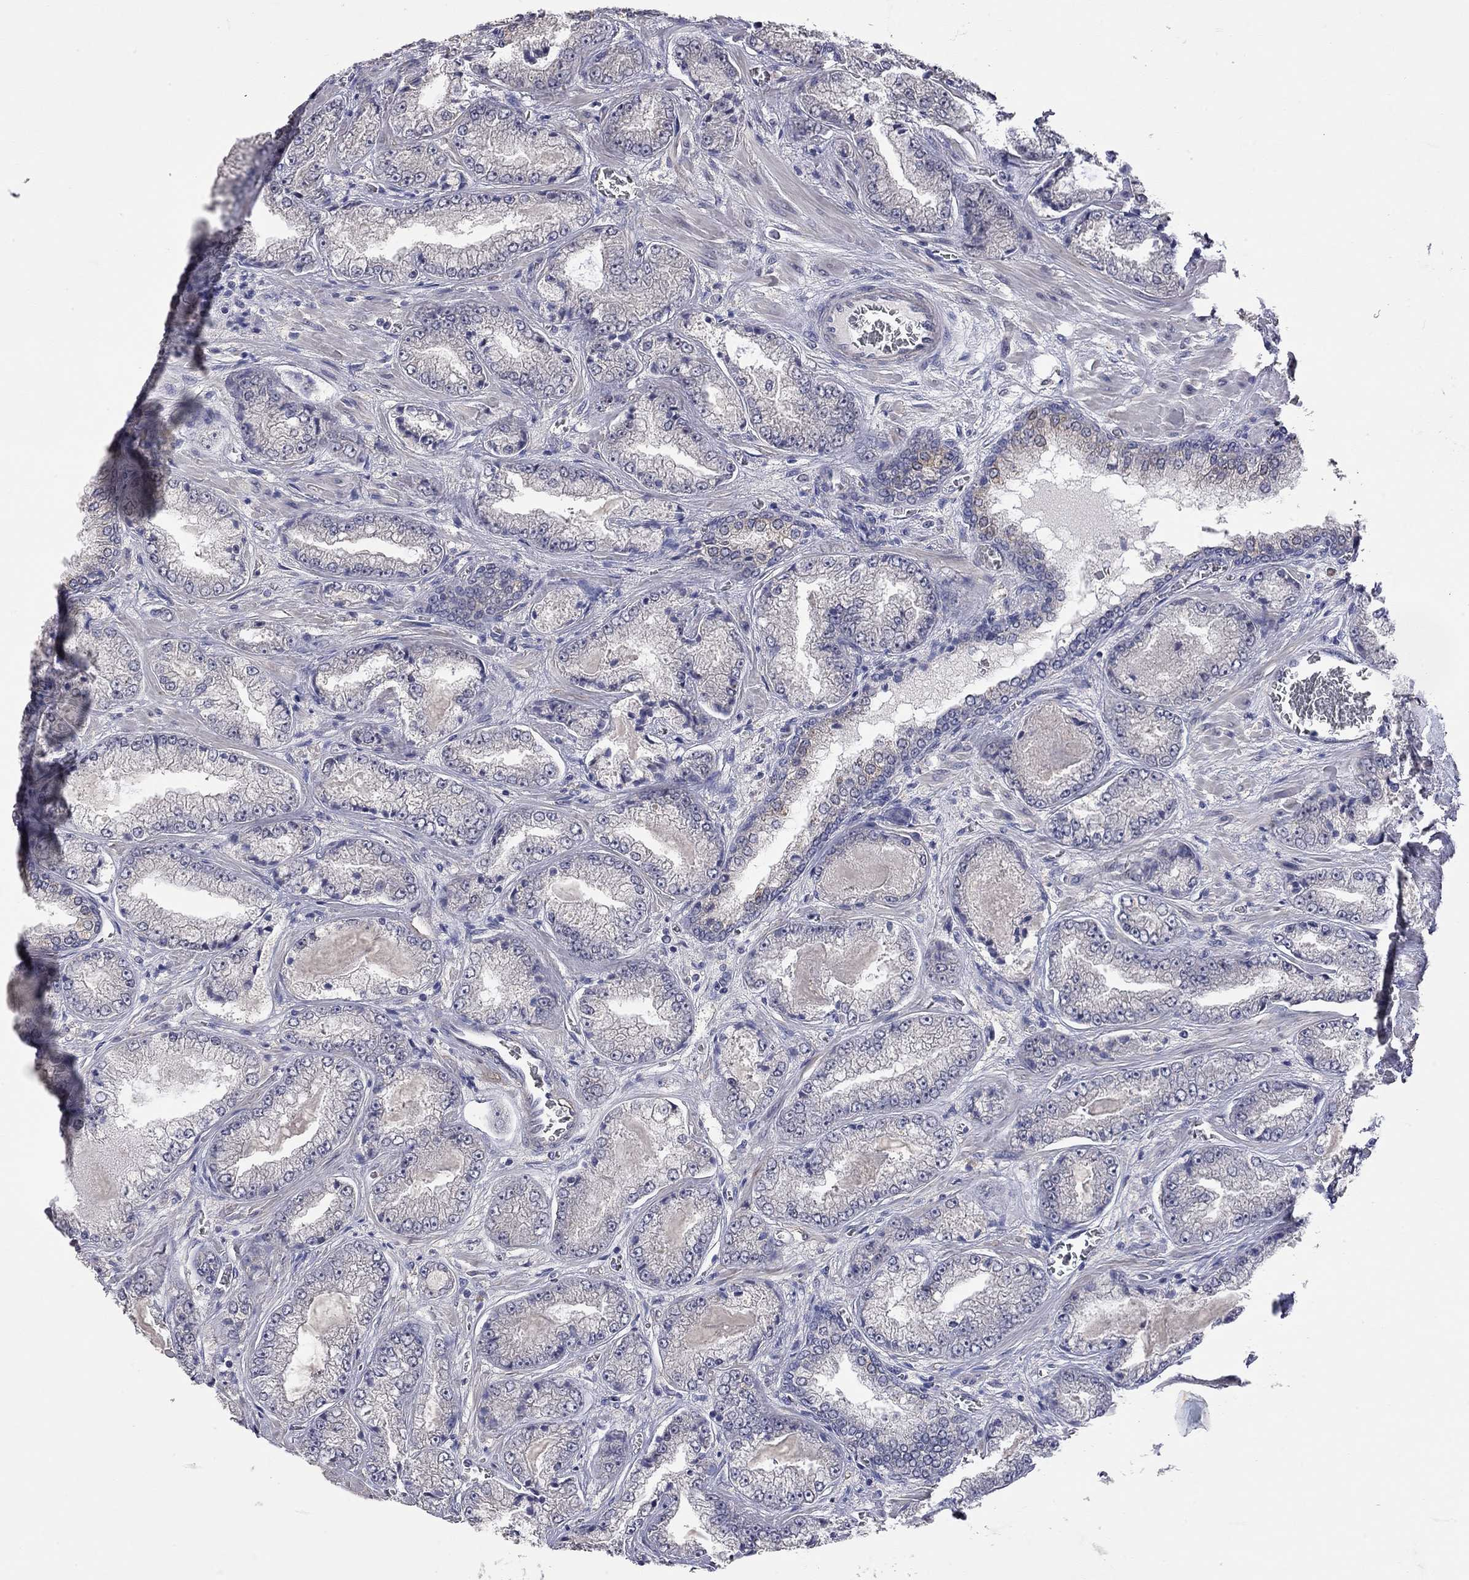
{"staining": {"intensity": "negative", "quantity": "none", "location": "none"}, "tissue": "prostate cancer", "cell_type": "Tumor cells", "image_type": "cancer", "snomed": [{"axis": "morphology", "description": "Adenocarcinoma, Low grade"}, {"axis": "topography", "description": "Prostate"}], "caption": "This is an immunohistochemistry (IHC) image of adenocarcinoma (low-grade) (prostate). There is no positivity in tumor cells.", "gene": "FABP12", "patient": {"sex": "male", "age": 57}}